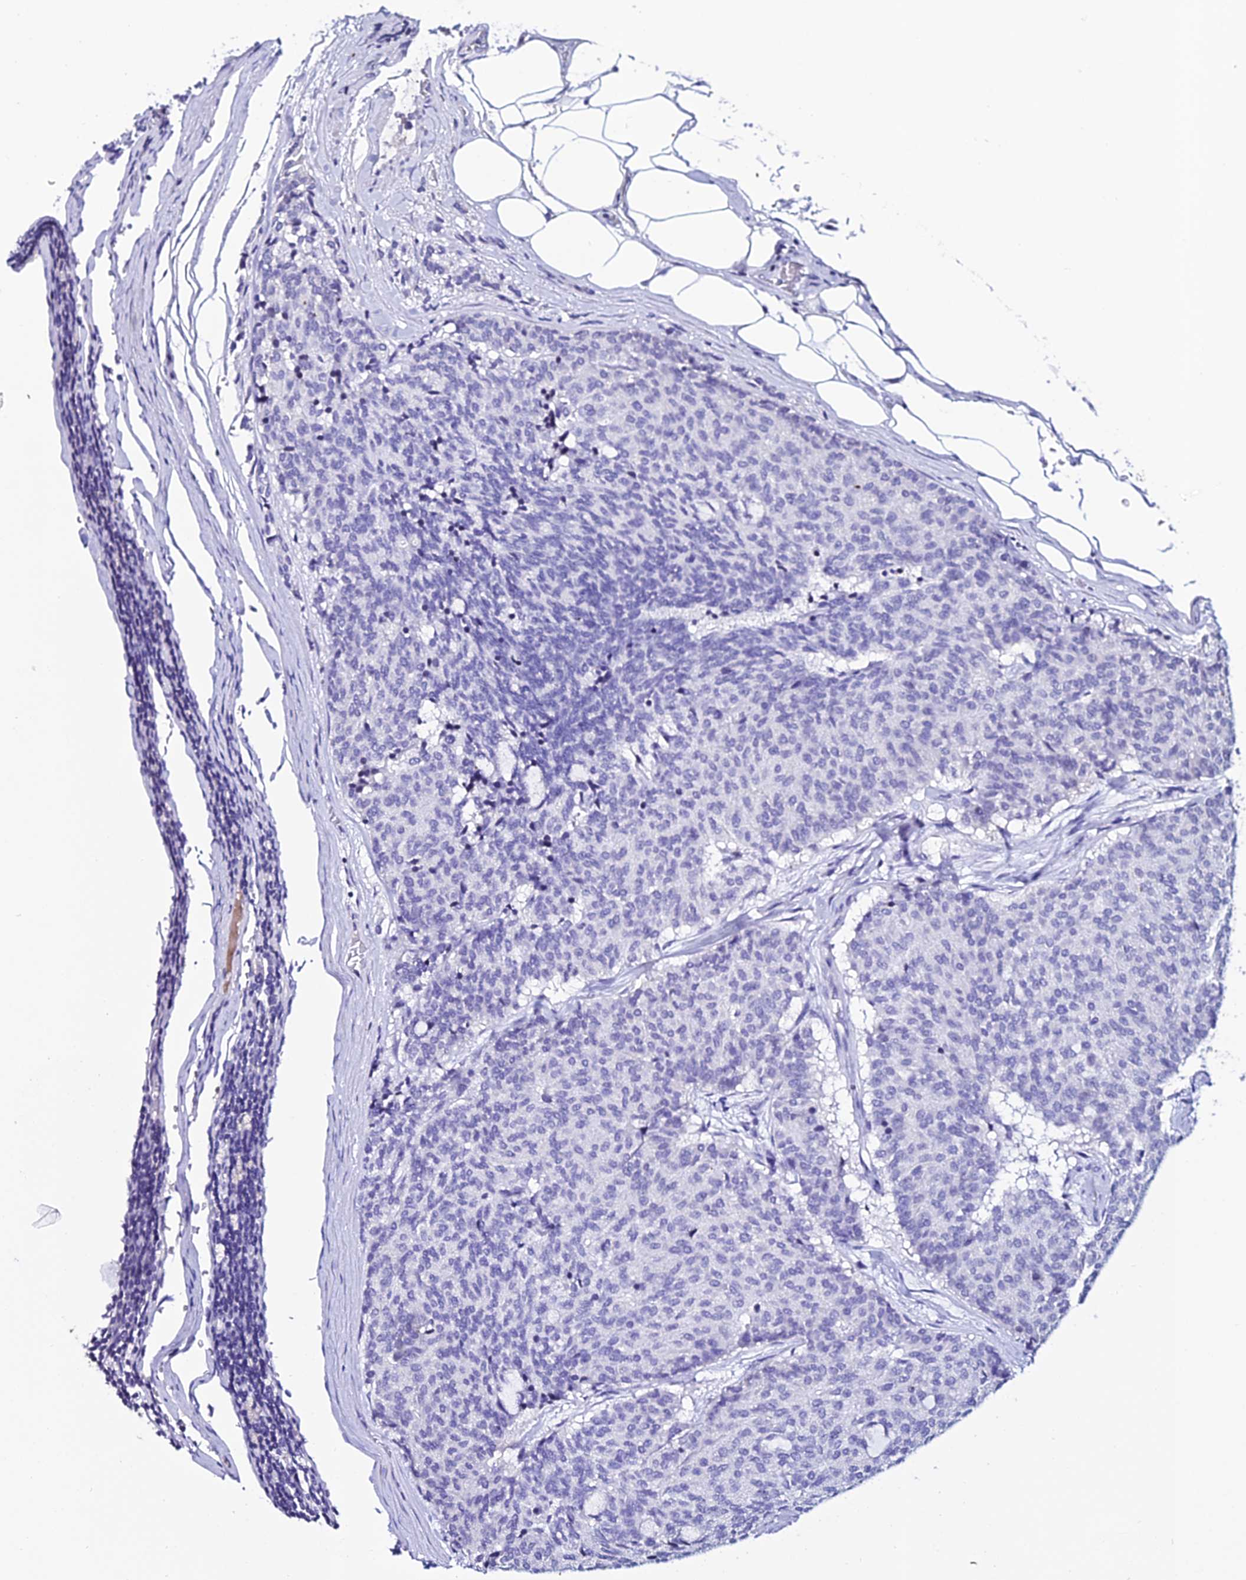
{"staining": {"intensity": "negative", "quantity": "none", "location": "none"}, "tissue": "carcinoid", "cell_type": "Tumor cells", "image_type": "cancer", "snomed": [{"axis": "morphology", "description": "Carcinoid, malignant, NOS"}, {"axis": "topography", "description": "Pancreas"}], "caption": "Tumor cells show no significant expression in carcinoid.", "gene": "DEFB132", "patient": {"sex": "female", "age": 54}}